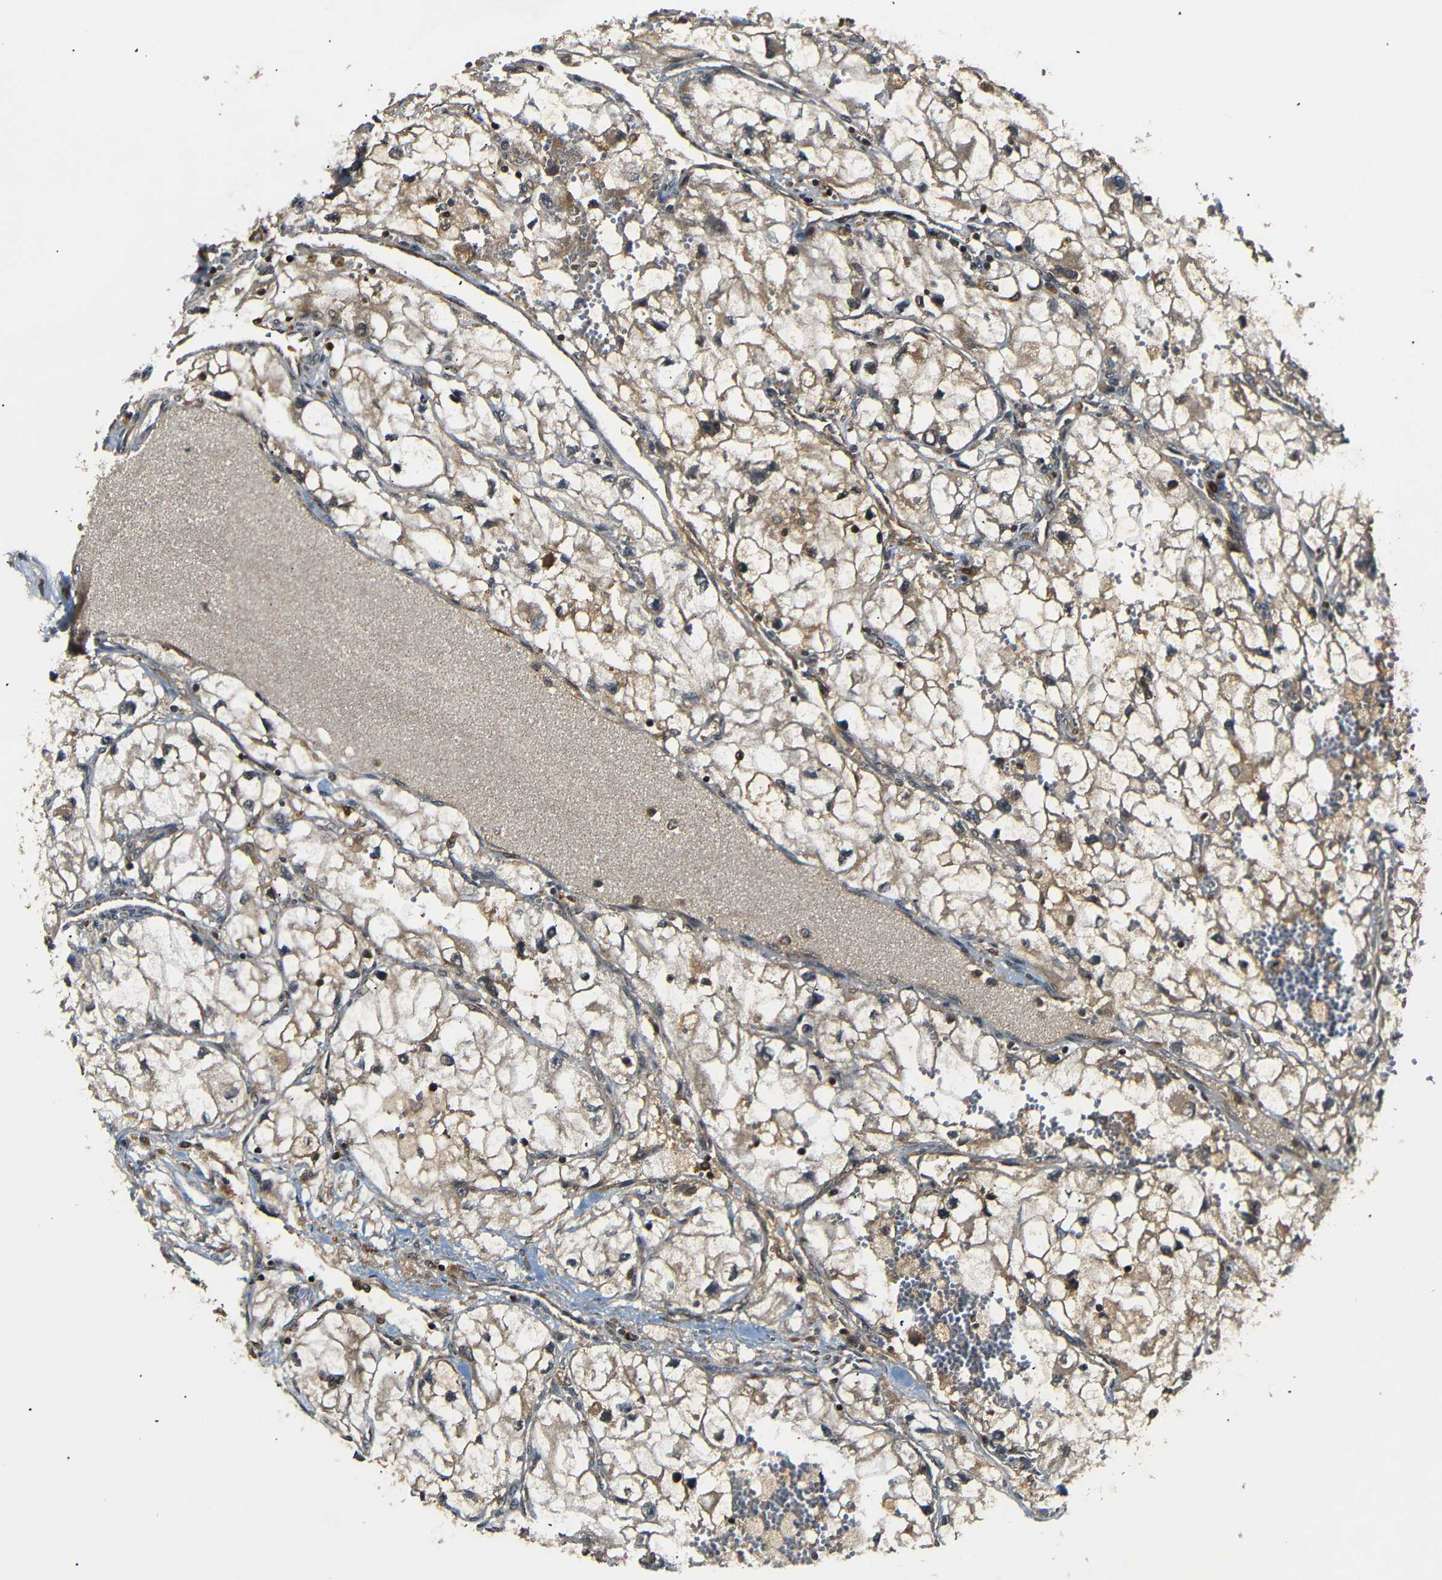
{"staining": {"intensity": "weak", "quantity": "25%-75%", "location": "cytoplasmic/membranous"}, "tissue": "renal cancer", "cell_type": "Tumor cells", "image_type": "cancer", "snomed": [{"axis": "morphology", "description": "Adenocarcinoma, NOS"}, {"axis": "topography", "description": "Kidney"}], "caption": "Renal adenocarcinoma stained with IHC shows weak cytoplasmic/membranous expression in about 25%-75% of tumor cells.", "gene": "TANK", "patient": {"sex": "female", "age": 70}}